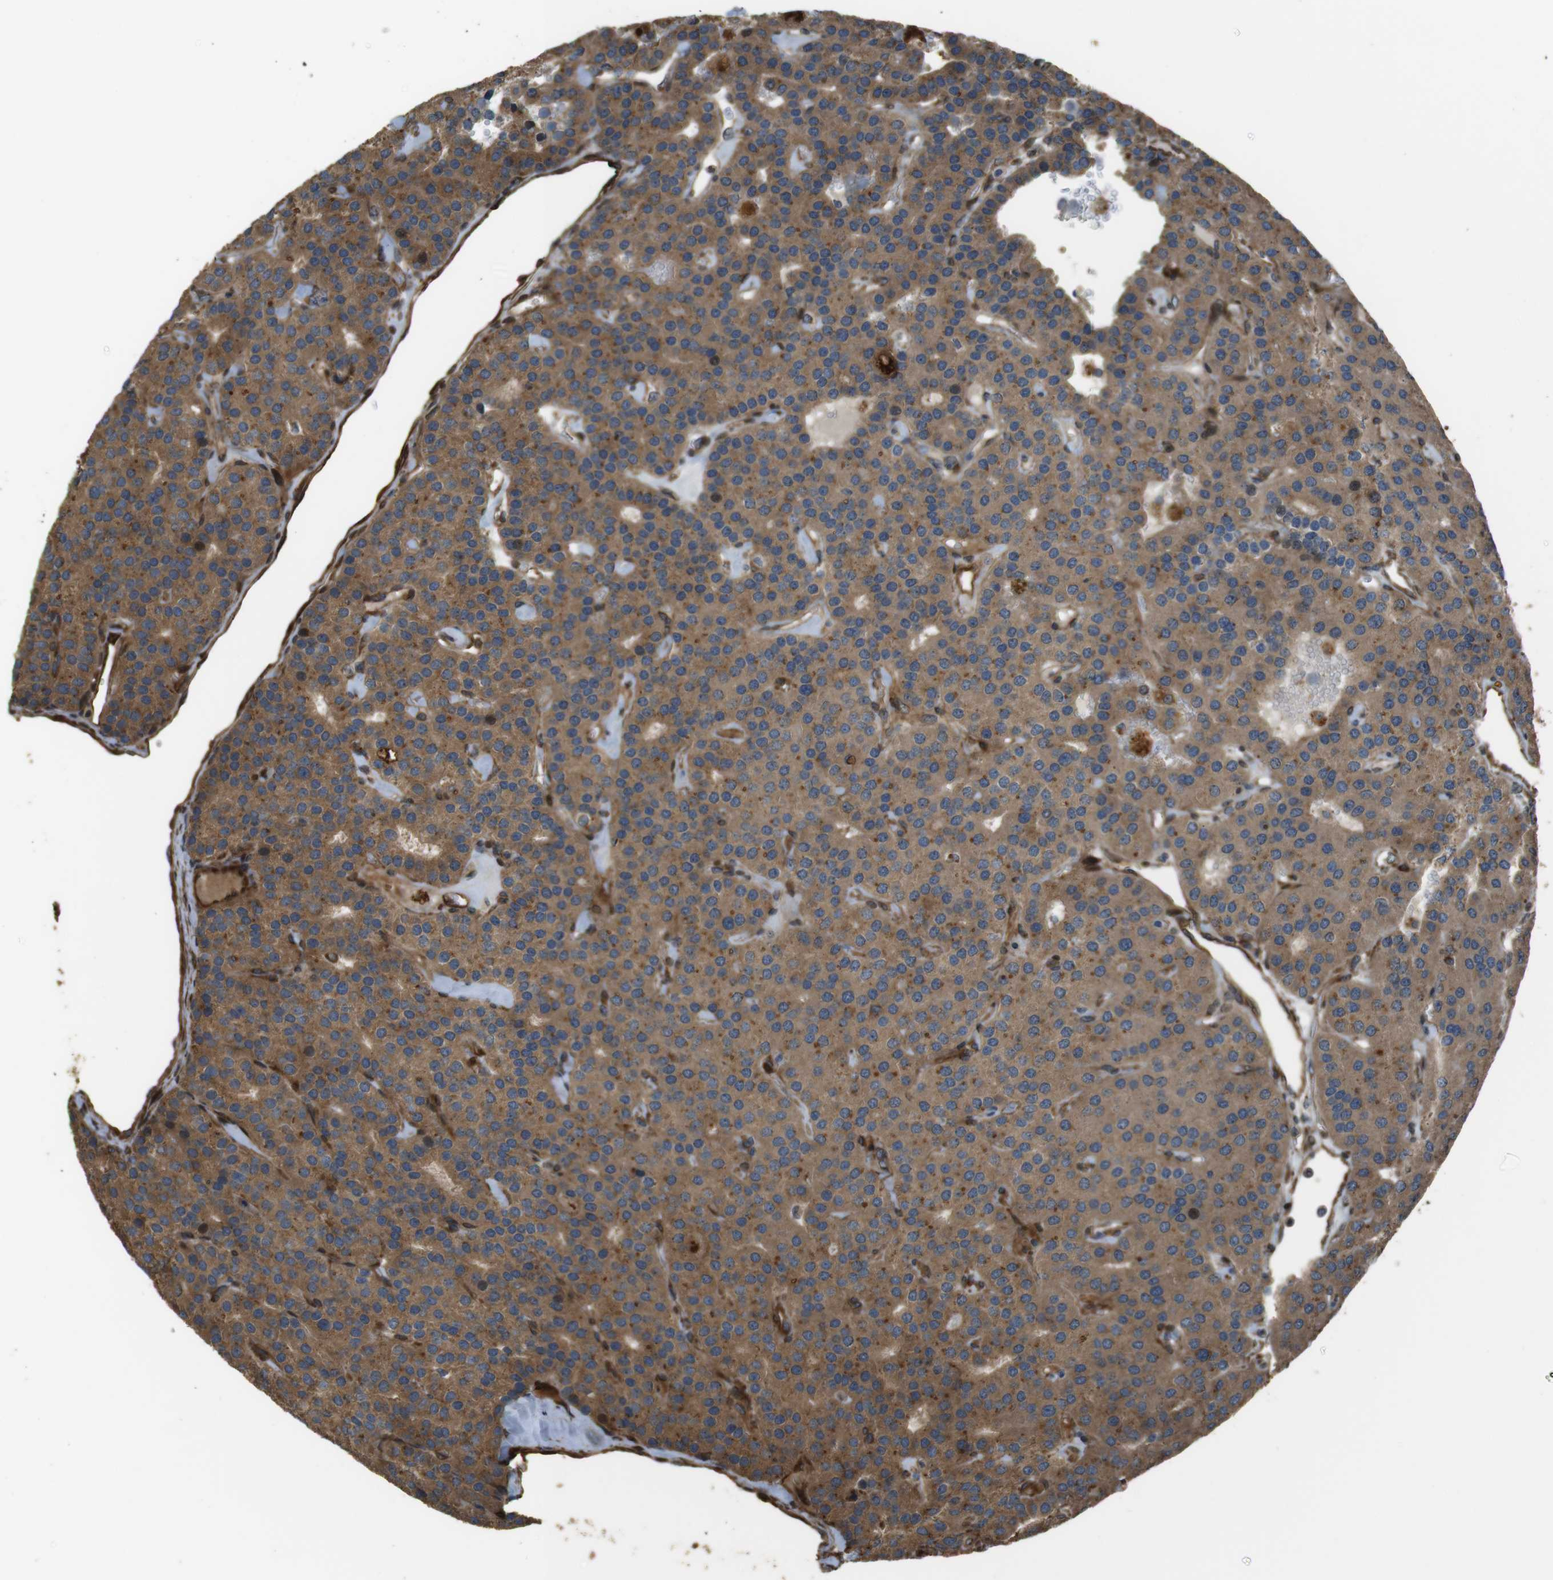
{"staining": {"intensity": "moderate", "quantity": ">75%", "location": "cytoplasmic/membranous,nuclear"}, "tissue": "parathyroid gland", "cell_type": "Glandular cells", "image_type": "normal", "snomed": [{"axis": "morphology", "description": "Normal tissue, NOS"}, {"axis": "morphology", "description": "Adenoma, NOS"}, {"axis": "topography", "description": "Parathyroid gland"}], "caption": "IHC staining of unremarkable parathyroid gland, which displays medium levels of moderate cytoplasmic/membranous,nuclear expression in about >75% of glandular cells indicating moderate cytoplasmic/membranous,nuclear protein staining. The staining was performed using DAB (brown) for protein detection and nuclei were counterstained in hematoxylin (blue).", "gene": "MSRB3", "patient": {"sex": "female", "age": 86}}